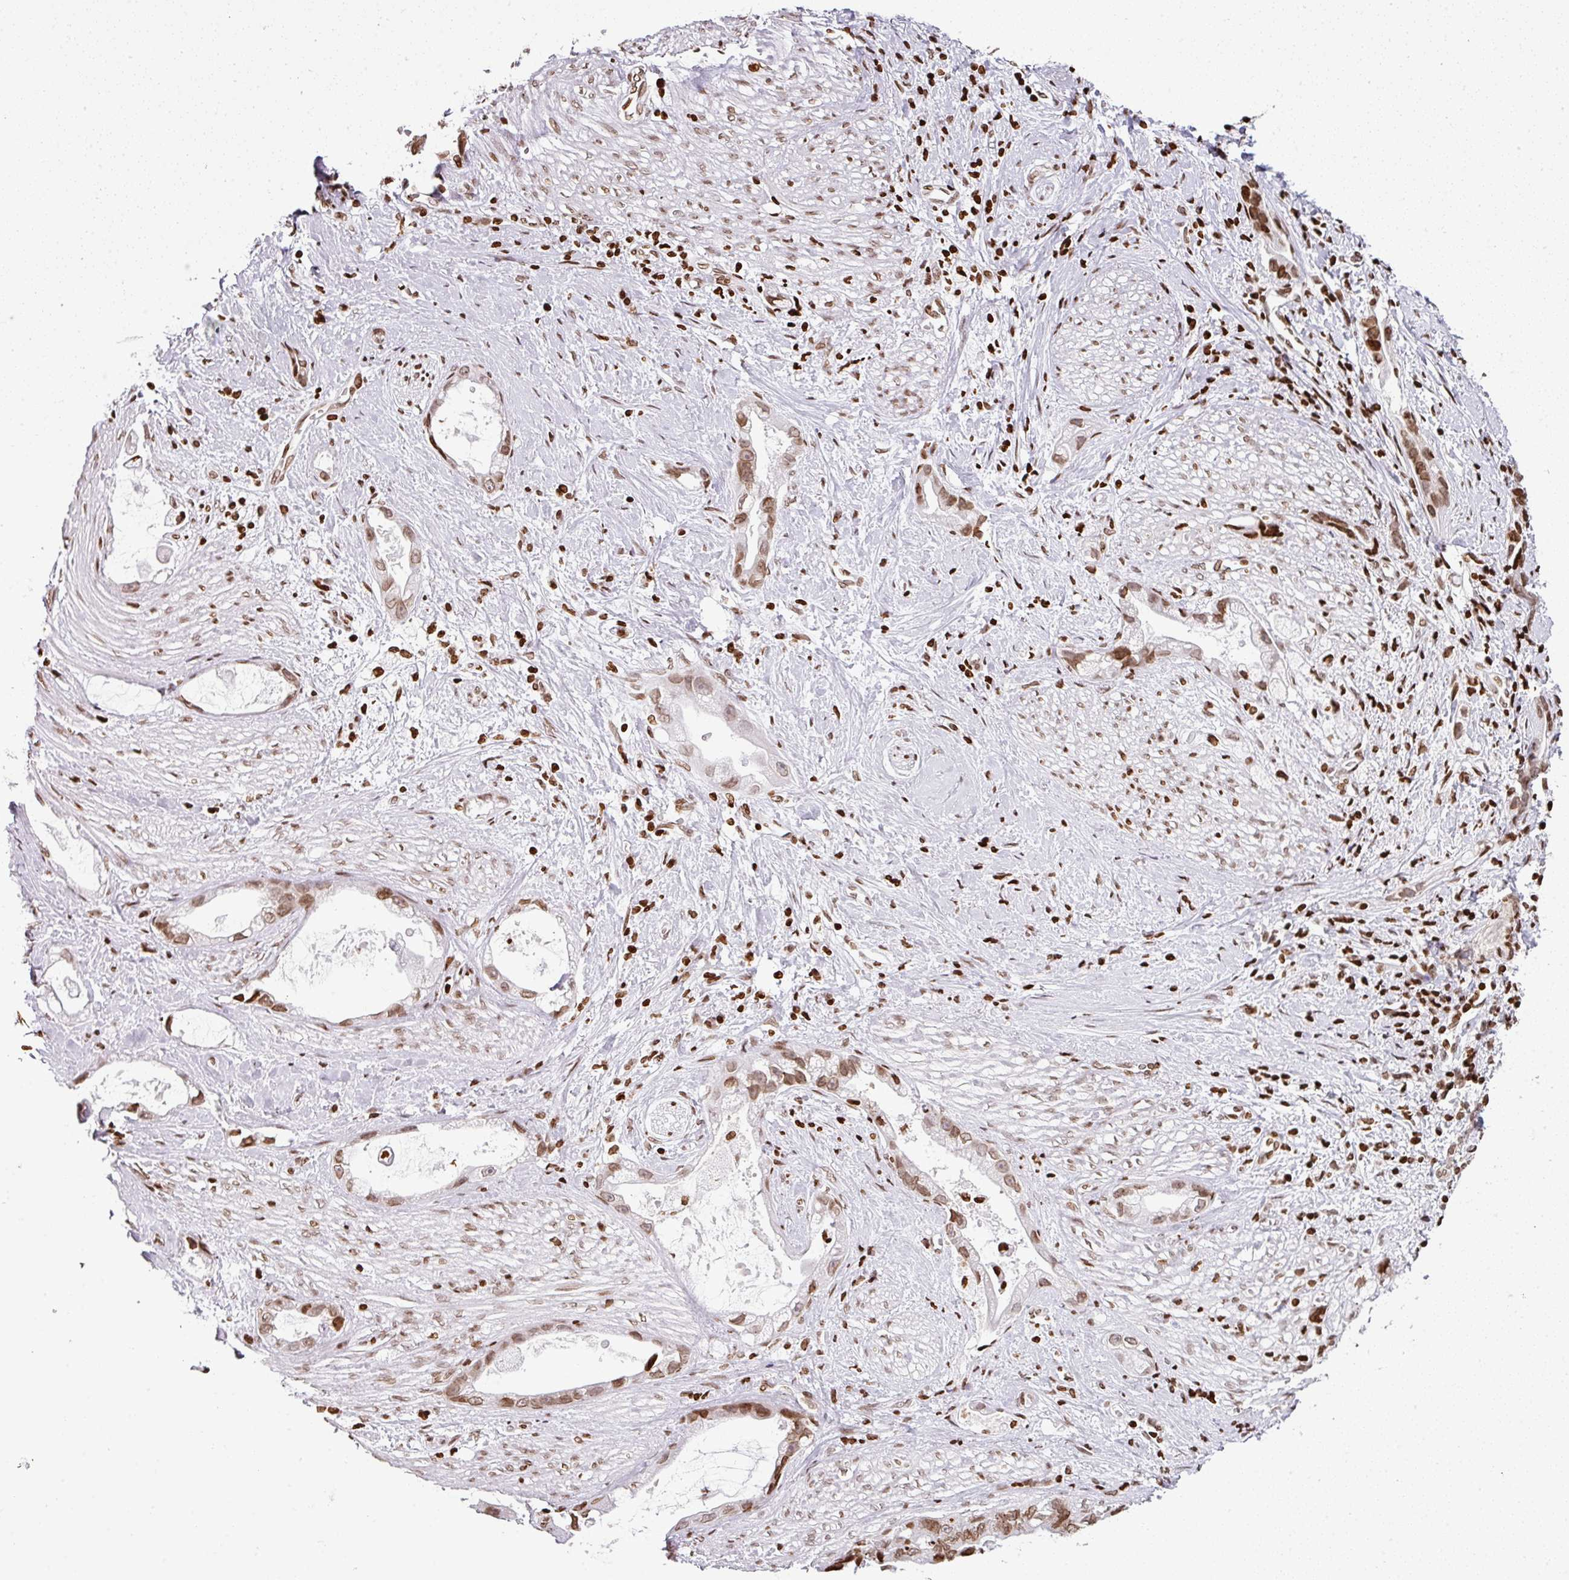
{"staining": {"intensity": "moderate", "quantity": ">75%", "location": "nuclear"}, "tissue": "stomach cancer", "cell_type": "Tumor cells", "image_type": "cancer", "snomed": [{"axis": "morphology", "description": "Adenocarcinoma, NOS"}, {"axis": "topography", "description": "Stomach"}], "caption": "DAB (3,3'-diaminobenzidine) immunohistochemical staining of stomach adenocarcinoma exhibits moderate nuclear protein expression in approximately >75% of tumor cells.", "gene": "RASL11A", "patient": {"sex": "male", "age": 55}}